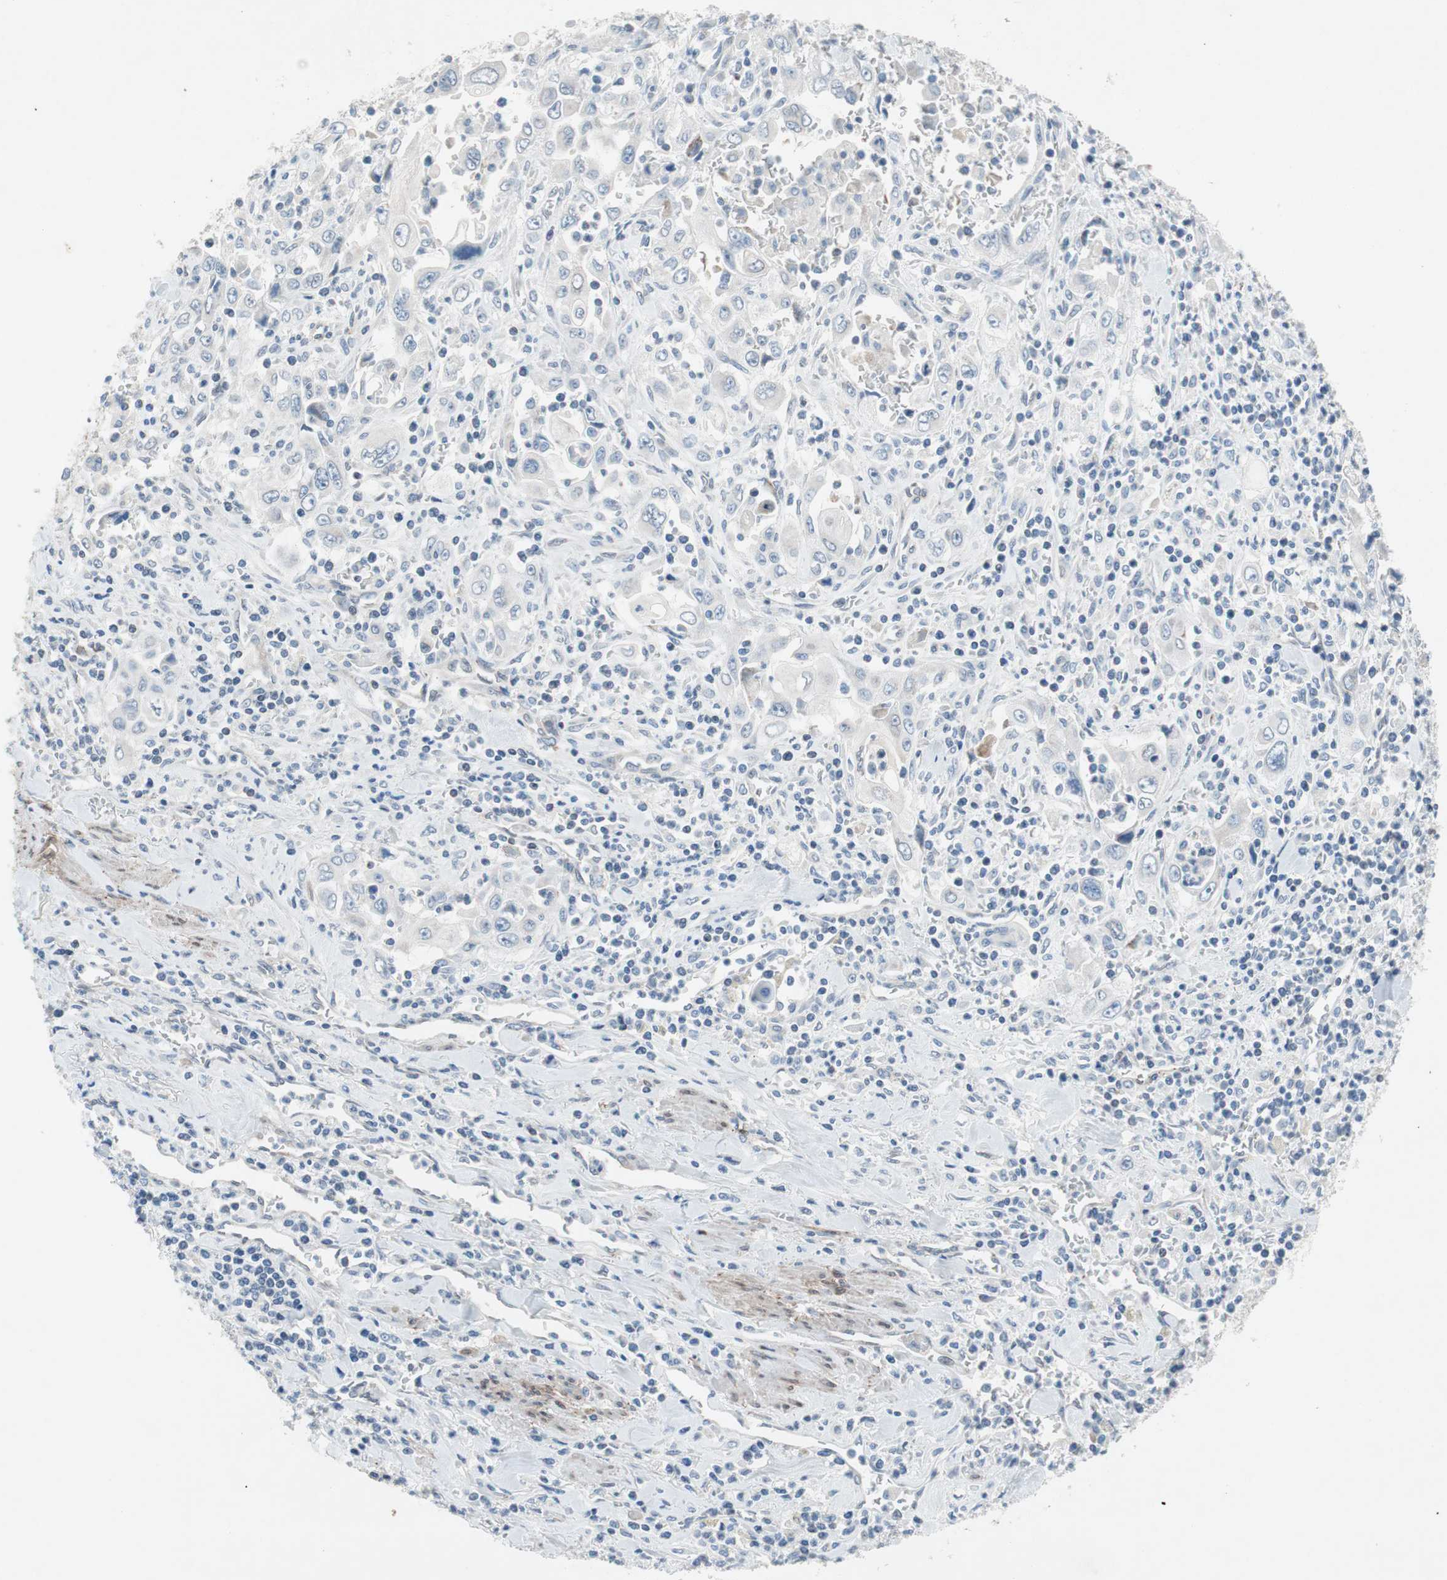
{"staining": {"intensity": "negative", "quantity": "none", "location": "none"}, "tissue": "pancreatic cancer", "cell_type": "Tumor cells", "image_type": "cancer", "snomed": [{"axis": "morphology", "description": "Adenocarcinoma, NOS"}, {"axis": "topography", "description": "Pancreas"}], "caption": "A high-resolution photomicrograph shows IHC staining of pancreatic cancer (adenocarcinoma), which reveals no significant positivity in tumor cells.", "gene": "ARNT2", "patient": {"sex": "male", "age": 70}}